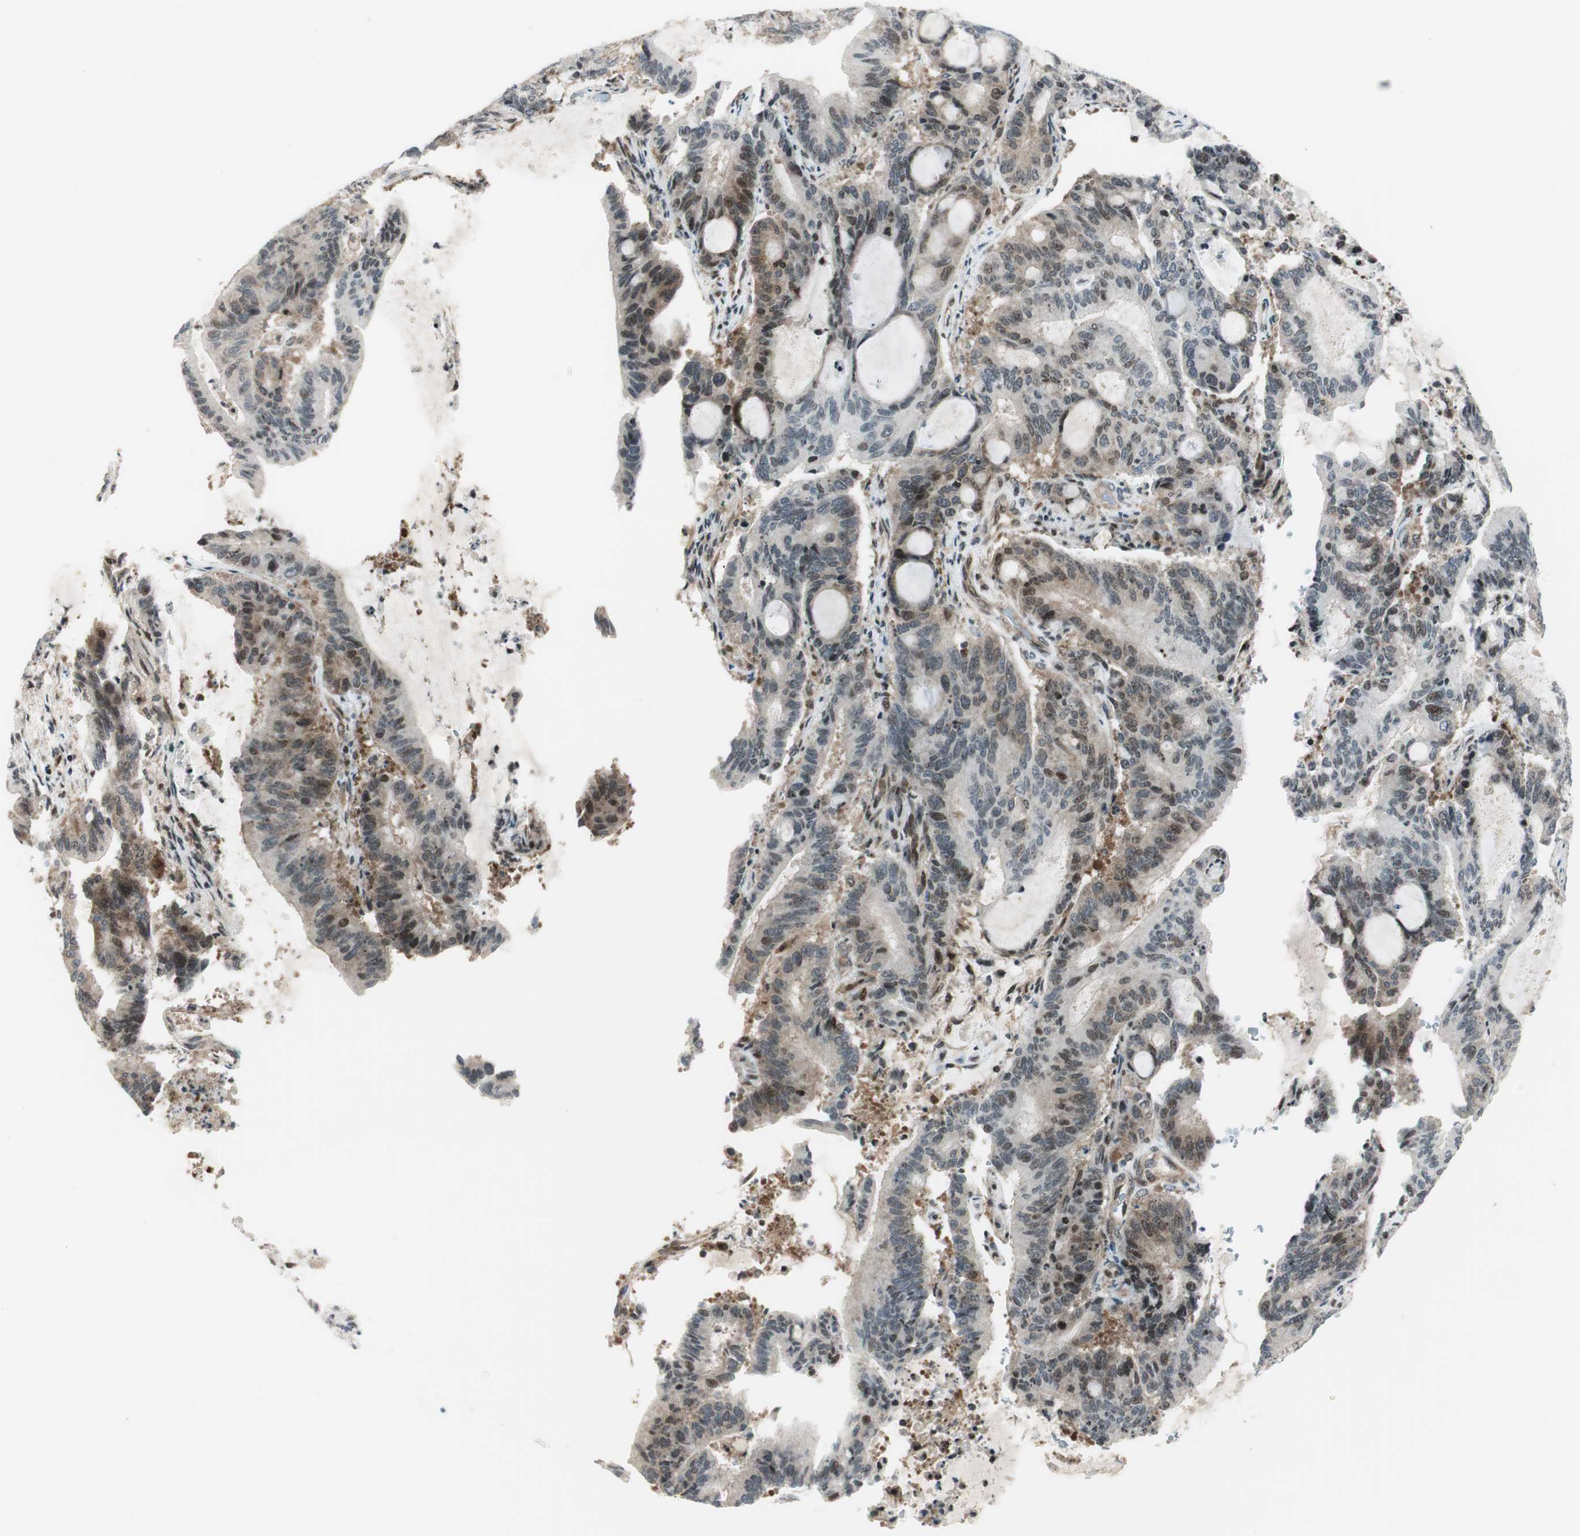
{"staining": {"intensity": "moderate", "quantity": "25%-75%", "location": "cytoplasmic/membranous,nuclear"}, "tissue": "liver cancer", "cell_type": "Tumor cells", "image_type": "cancer", "snomed": [{"axis": "morphology", "description": "Cholangiocarcinoma"}, {"axis": "topography", "description": "Liver"}], "caption": "Liver cholangiocarcinoma stained with a protein marker shows moderate staining in tumor cells.", "gene": "TPT1", "patient": {"sex": "female", "age": 73}}